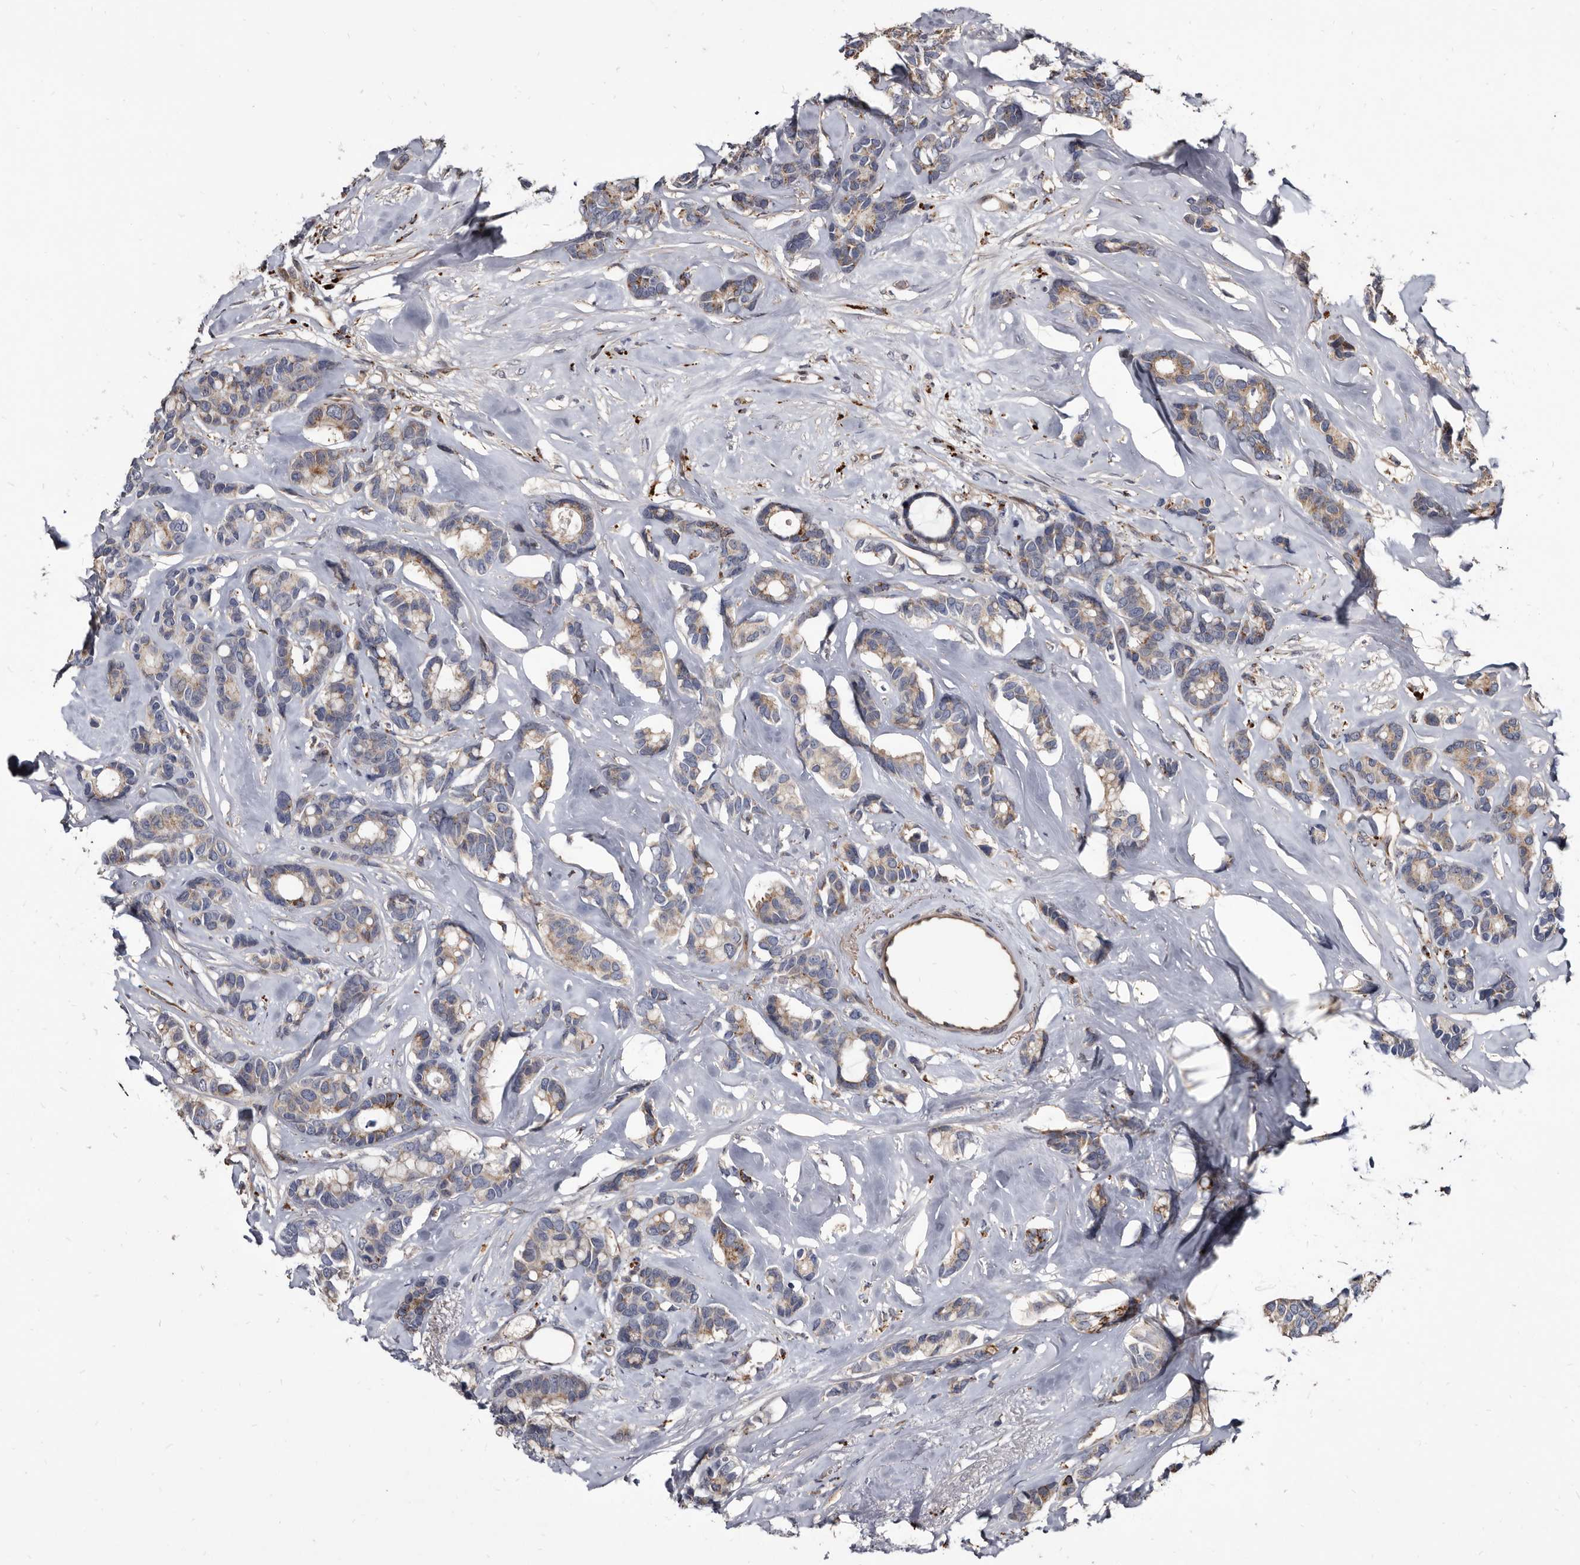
{"staining": {"intensity": "moderate", "quantity": "<25%", "location": "cytoplasmic/membranous"}, "tissue": "breast cancer", "cell_type": "Tumor cells", "image_type": "cancer", "snomed": [{"axis": "morphology", "description": "Duct carcinoma"}, {"axis": "topography", "description": "Breast"}], "caption": "Protein expression analysis of human infiltrating ductal carcinoma (breast) reveals moderate cytoplasmic/membranous staining in about <25% of tumor cells. (DAB (3,3'-diaminobenzidine) IHC with brightfield microscopy, high magnification).", "gene": "CTSA", "patient": {"sex": "female", "age": 87}}